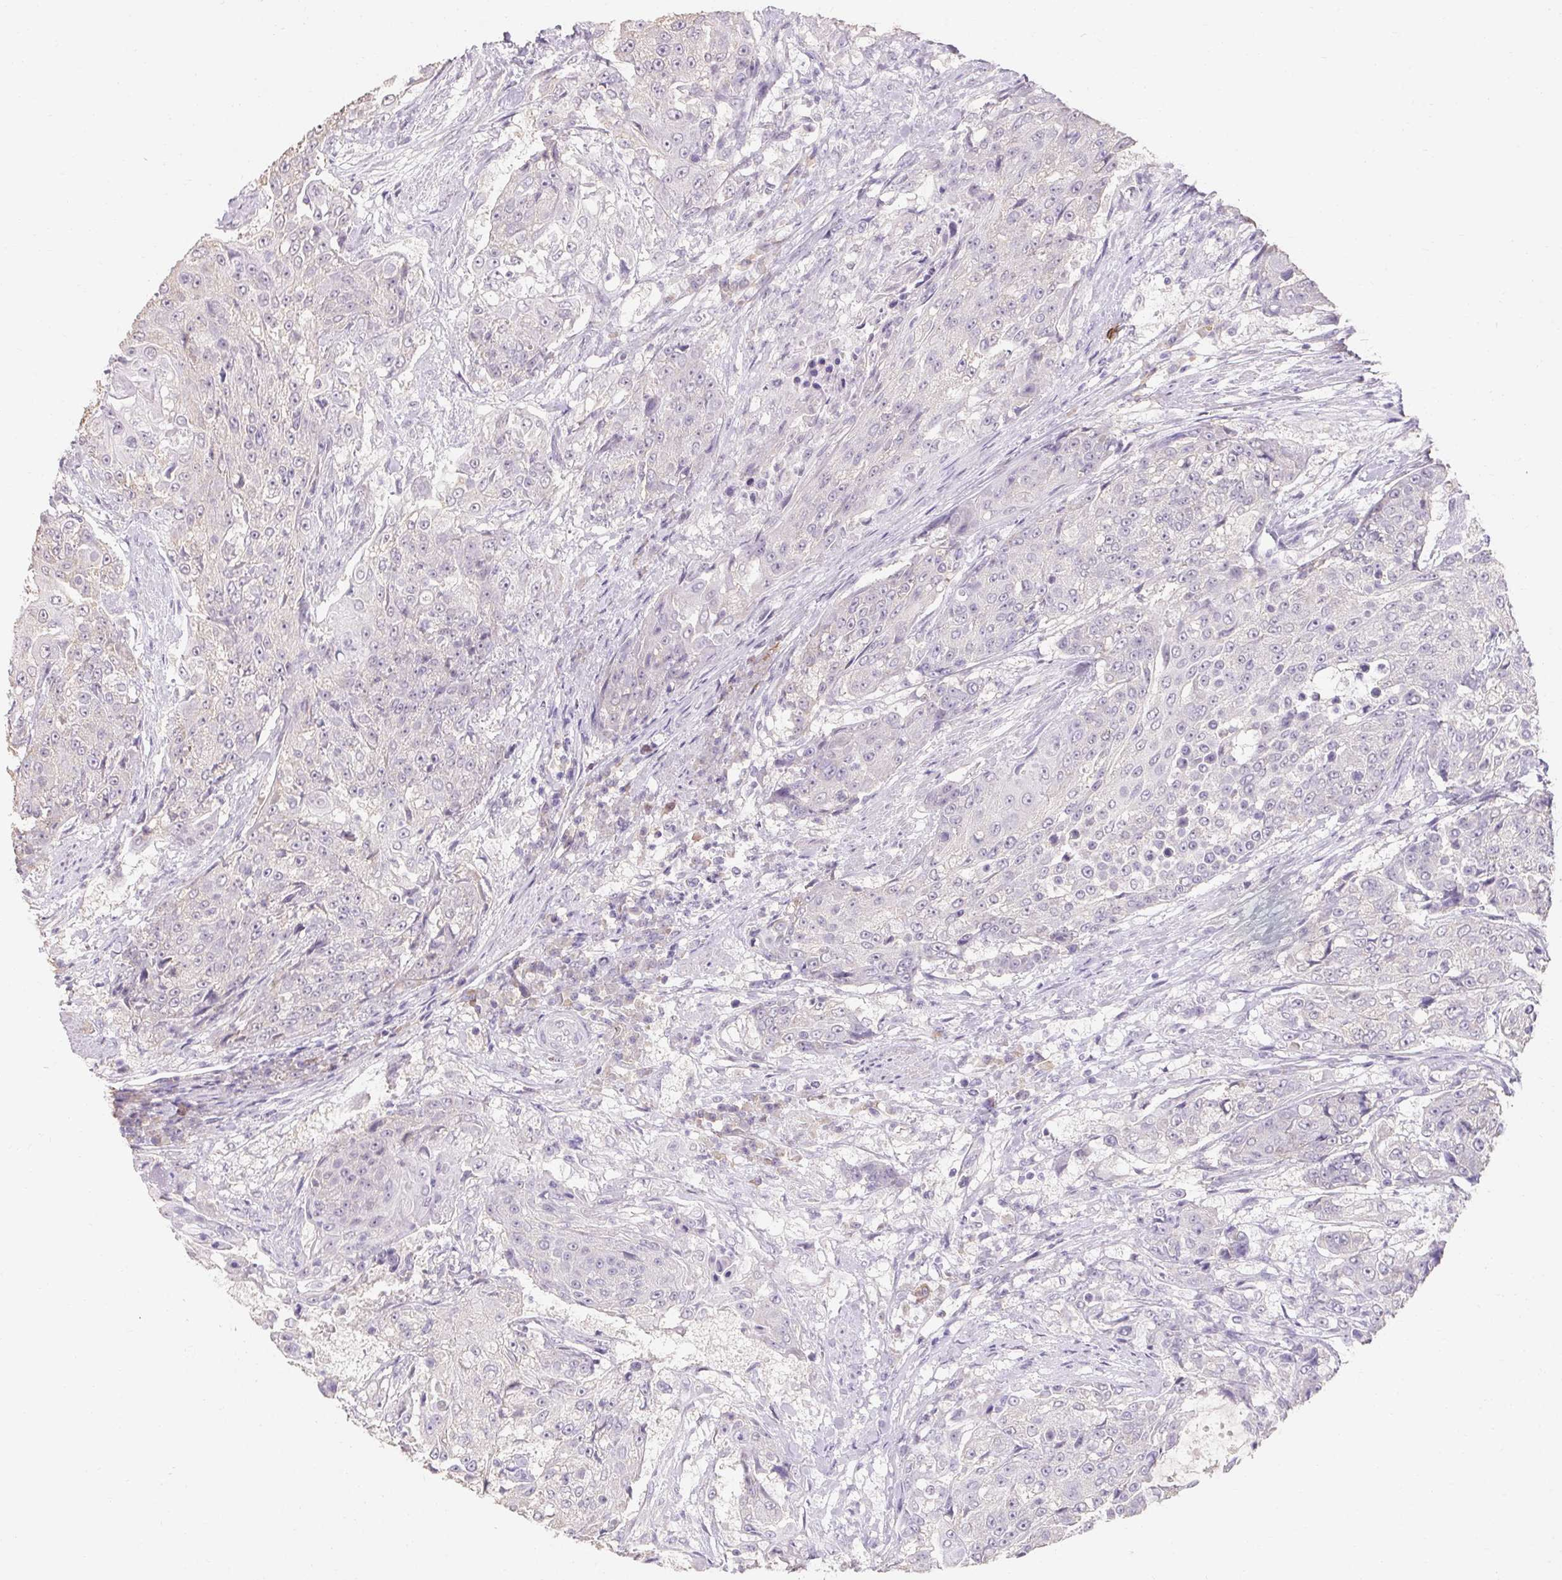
{"staining": {"intensity": "negative", "quantity": "none", "location": "none"}, "tissue": "urothelial cancer", "cell_type": "Tumor cells", "image_type": "cancer", "snomed": [{"axis": "morphology", "description": "Urothelial carcinoma, High grade"}, {"axis": "topography", "description": "Urinary bladder"}], "caption": "A high-resolution photomicrograph shows immunohistochemistry staining of urothelial carcinoma (high-grade), which demonstrates no significant positivity in tumor cells.", "gene": "MAP7D2", "patient": {"sex": "female", "age": 63}}